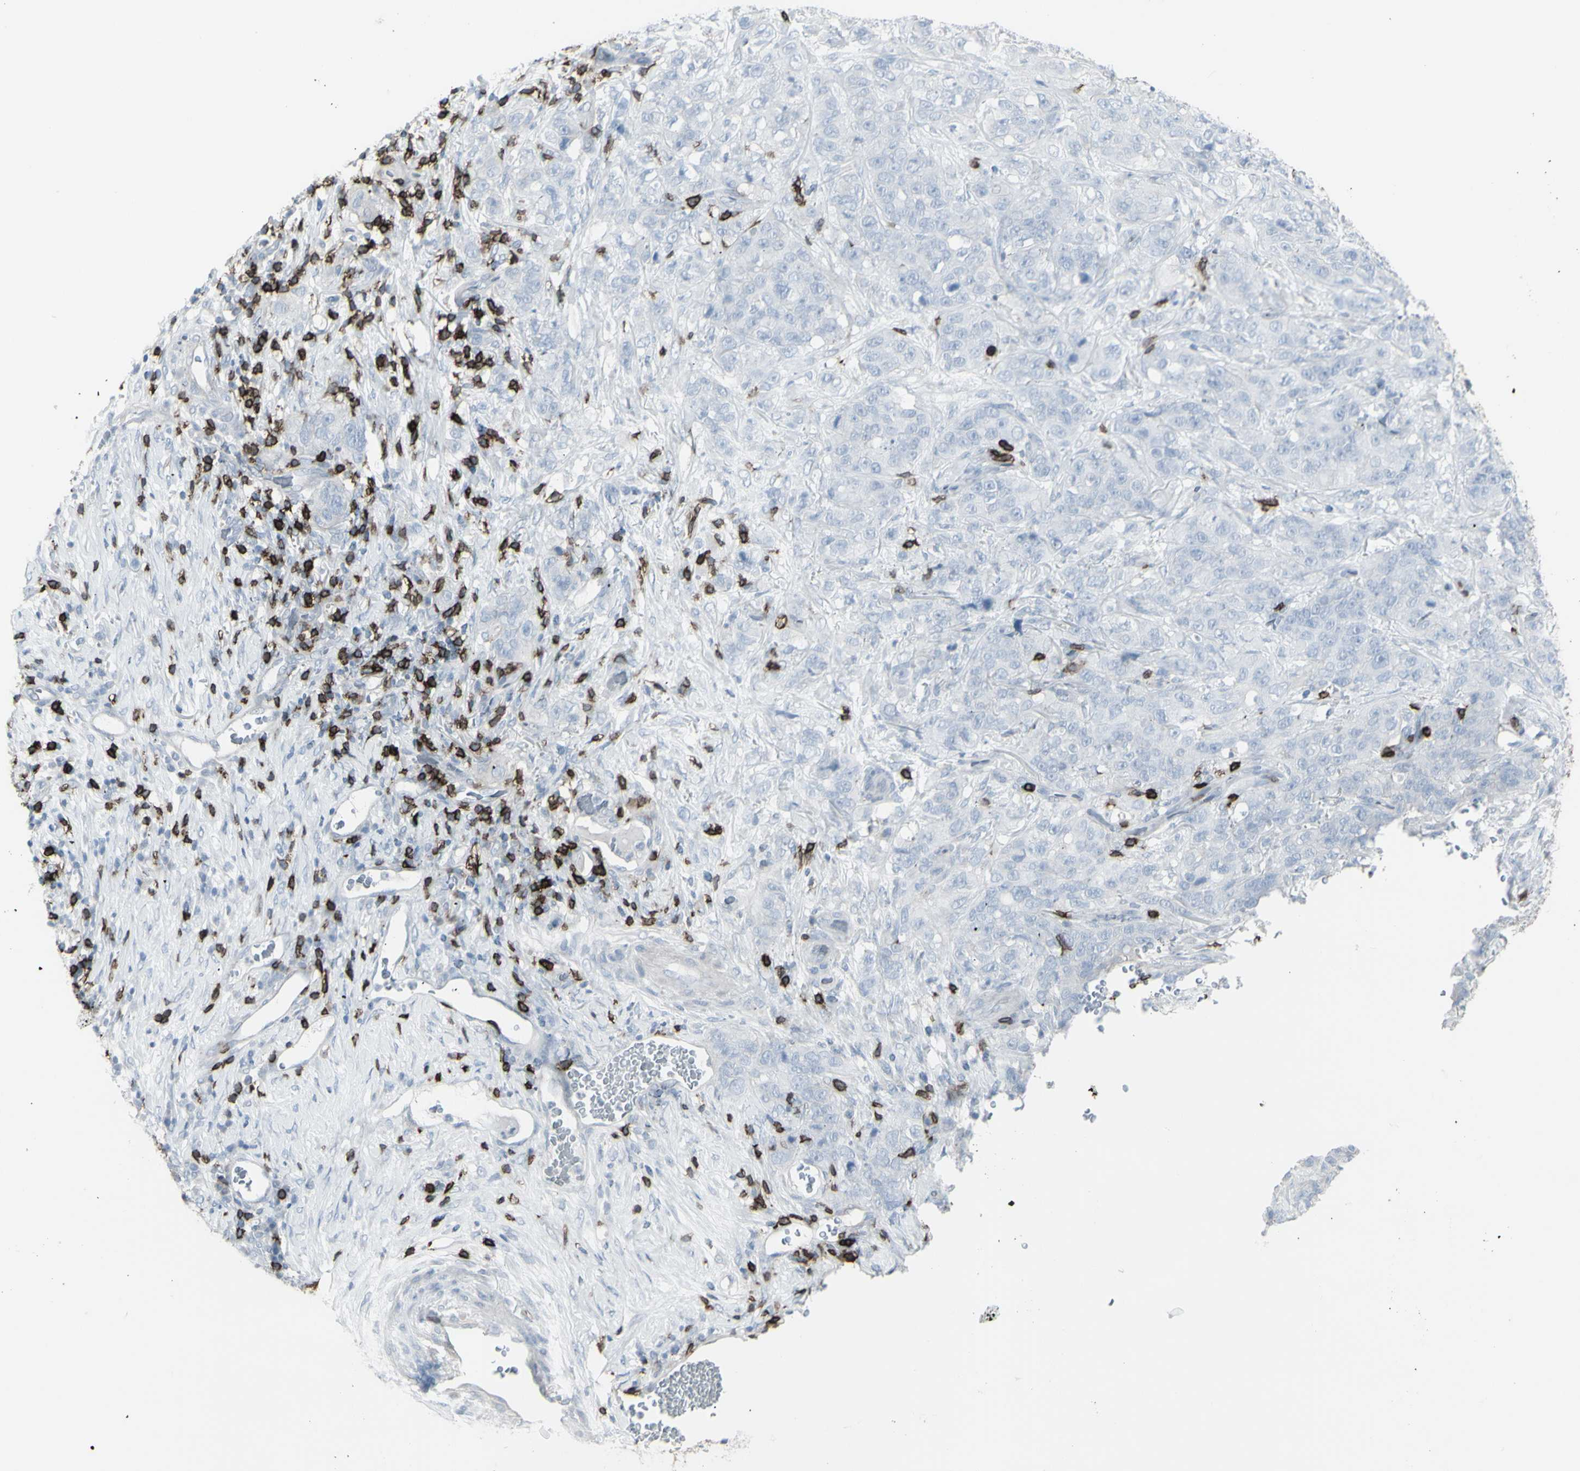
{"staining": {"intensity": "negative", "quantity": "none", "location": "none"}, "tissue": "stomach cancer", "cell_type": "Tumor cells", "image_type": "cancer", "snomed": [{"axis": "morphology", "description": "Adenocarcinoma, NOS"}, {"axis": "topography", "description": "Stomach"}], "caption": "Micrograph shows no protein staining in tumor cells of stomach cancer tissue.", "gene": "CD247", "patient": {"sex": "male", "age": 48}}